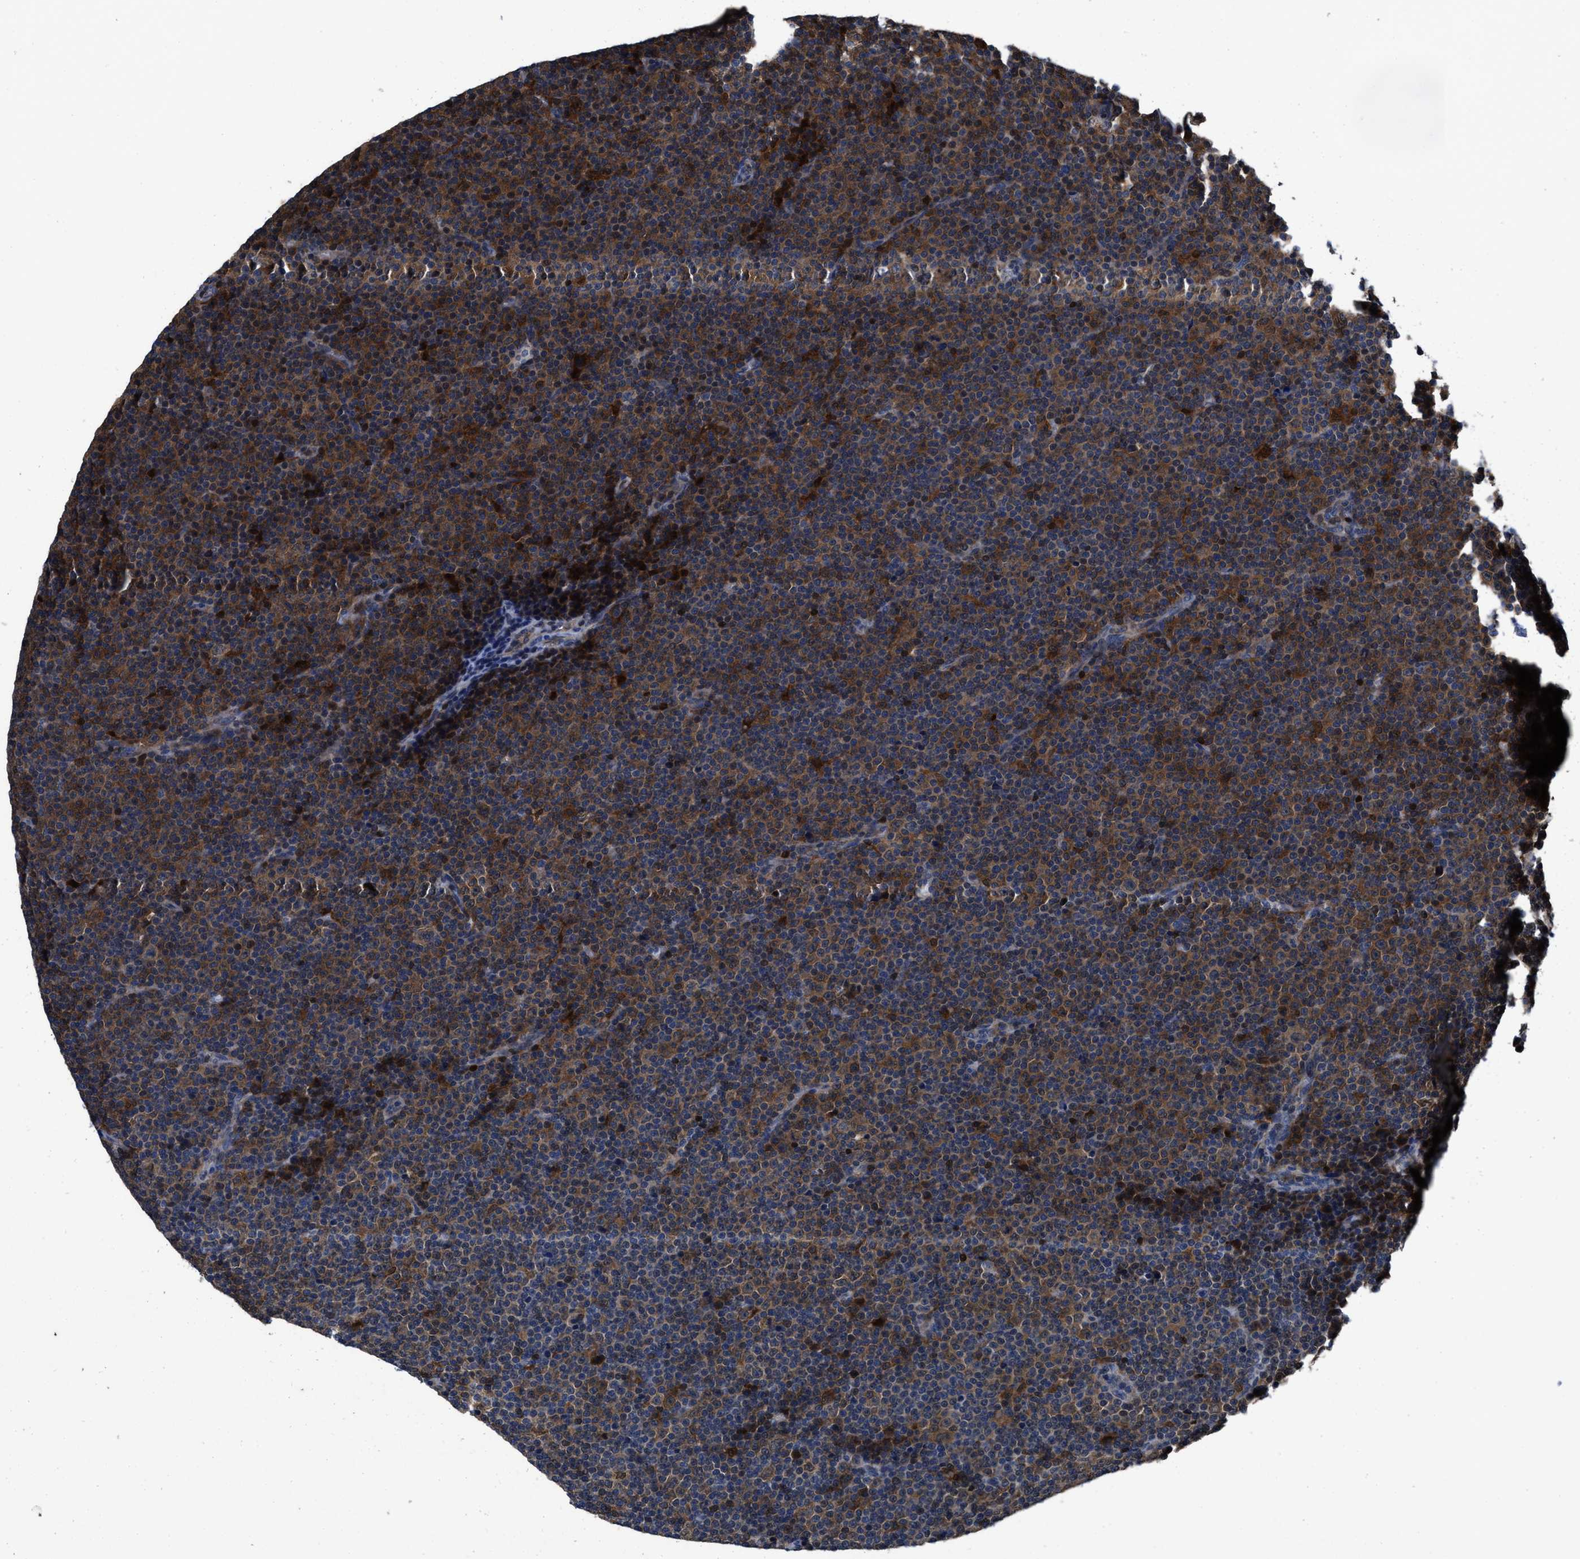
{"staining": {"intensity": "moderate", "quantity": ">75%", "location": "cytoplasmic/membranous"}, "tissue": "lymphoma", "cell_type": "Tumor cells", "image_type": "cancer", "snomed": [{"axis": "morphology", "description": "Malignant lymphoma, non-Hodgkin's type, Low grade"}, {"axis": "topography", "description": "Lymph node"}], "caption": "Immunohistochemistry photomicrograph of neoplastic tissue: lymphoma stained using IHC demonstrates medium levels of moderate protein expression localized specifically in the cytoplasmic/membranous of tumor cells, appearing as a cytoplasmic/membranous brown color.", "gene": "RGS10", "patient": {"sex": "female", "age": 67}}